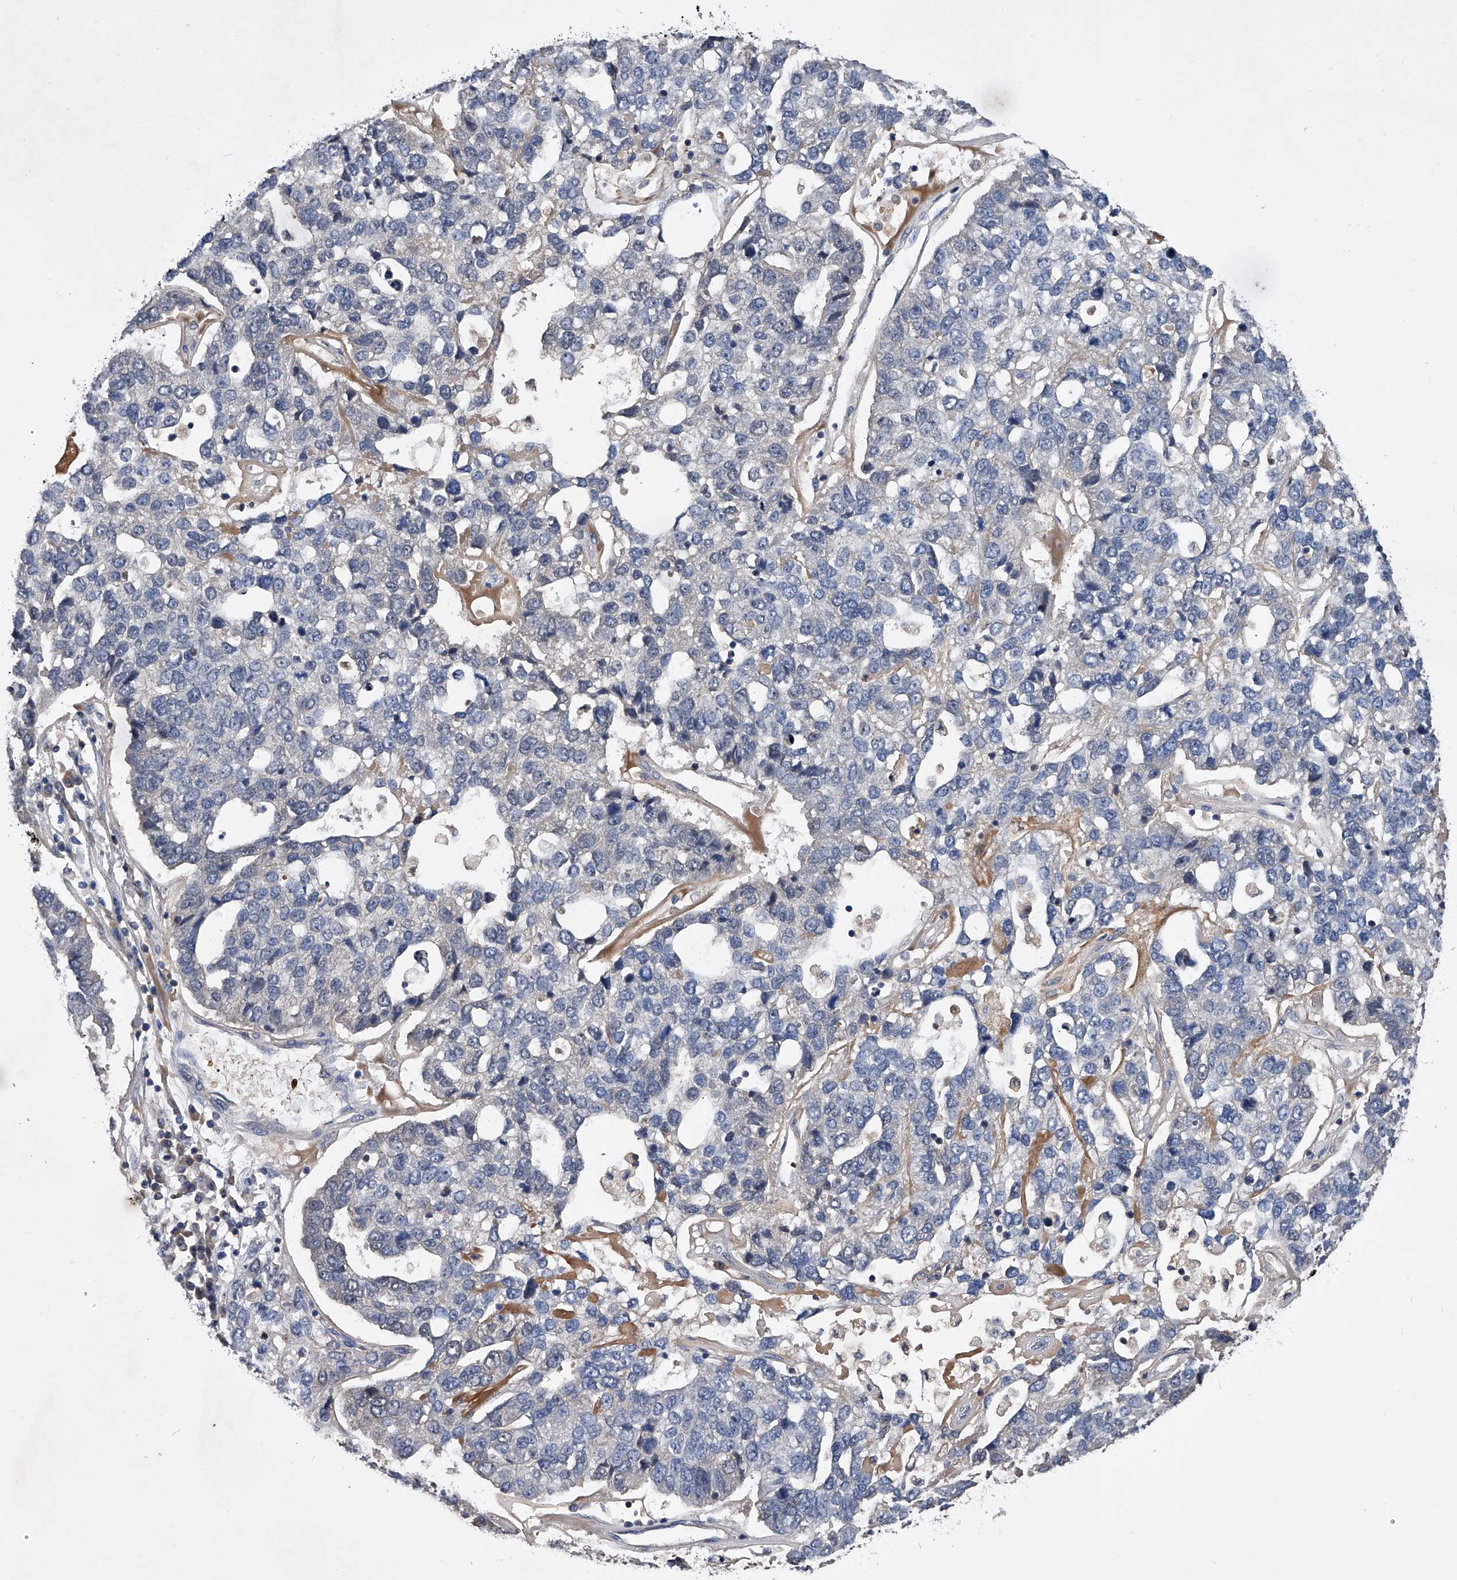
{"staining": {"intensity": "negative", "quantity": "none", "location": "none"}, "tissue": "pancreatic cancer", "cell_type": "Tumor cells", "image_type": "cancer", "snomed": [{"axis": "morphology", "description": "Adenocarcinoma, NOS"}, {"axis": "topography", "description": "Pancreas"}], "caption": "High power microscopy photomicrograph of an immunohistochemistry (IHC) image of pancreatic adenocarcinoma, revealing no significant positivity in tumor cells.", "gene": "ZNF30", "patient": {"sex": "female", "age": 61}}